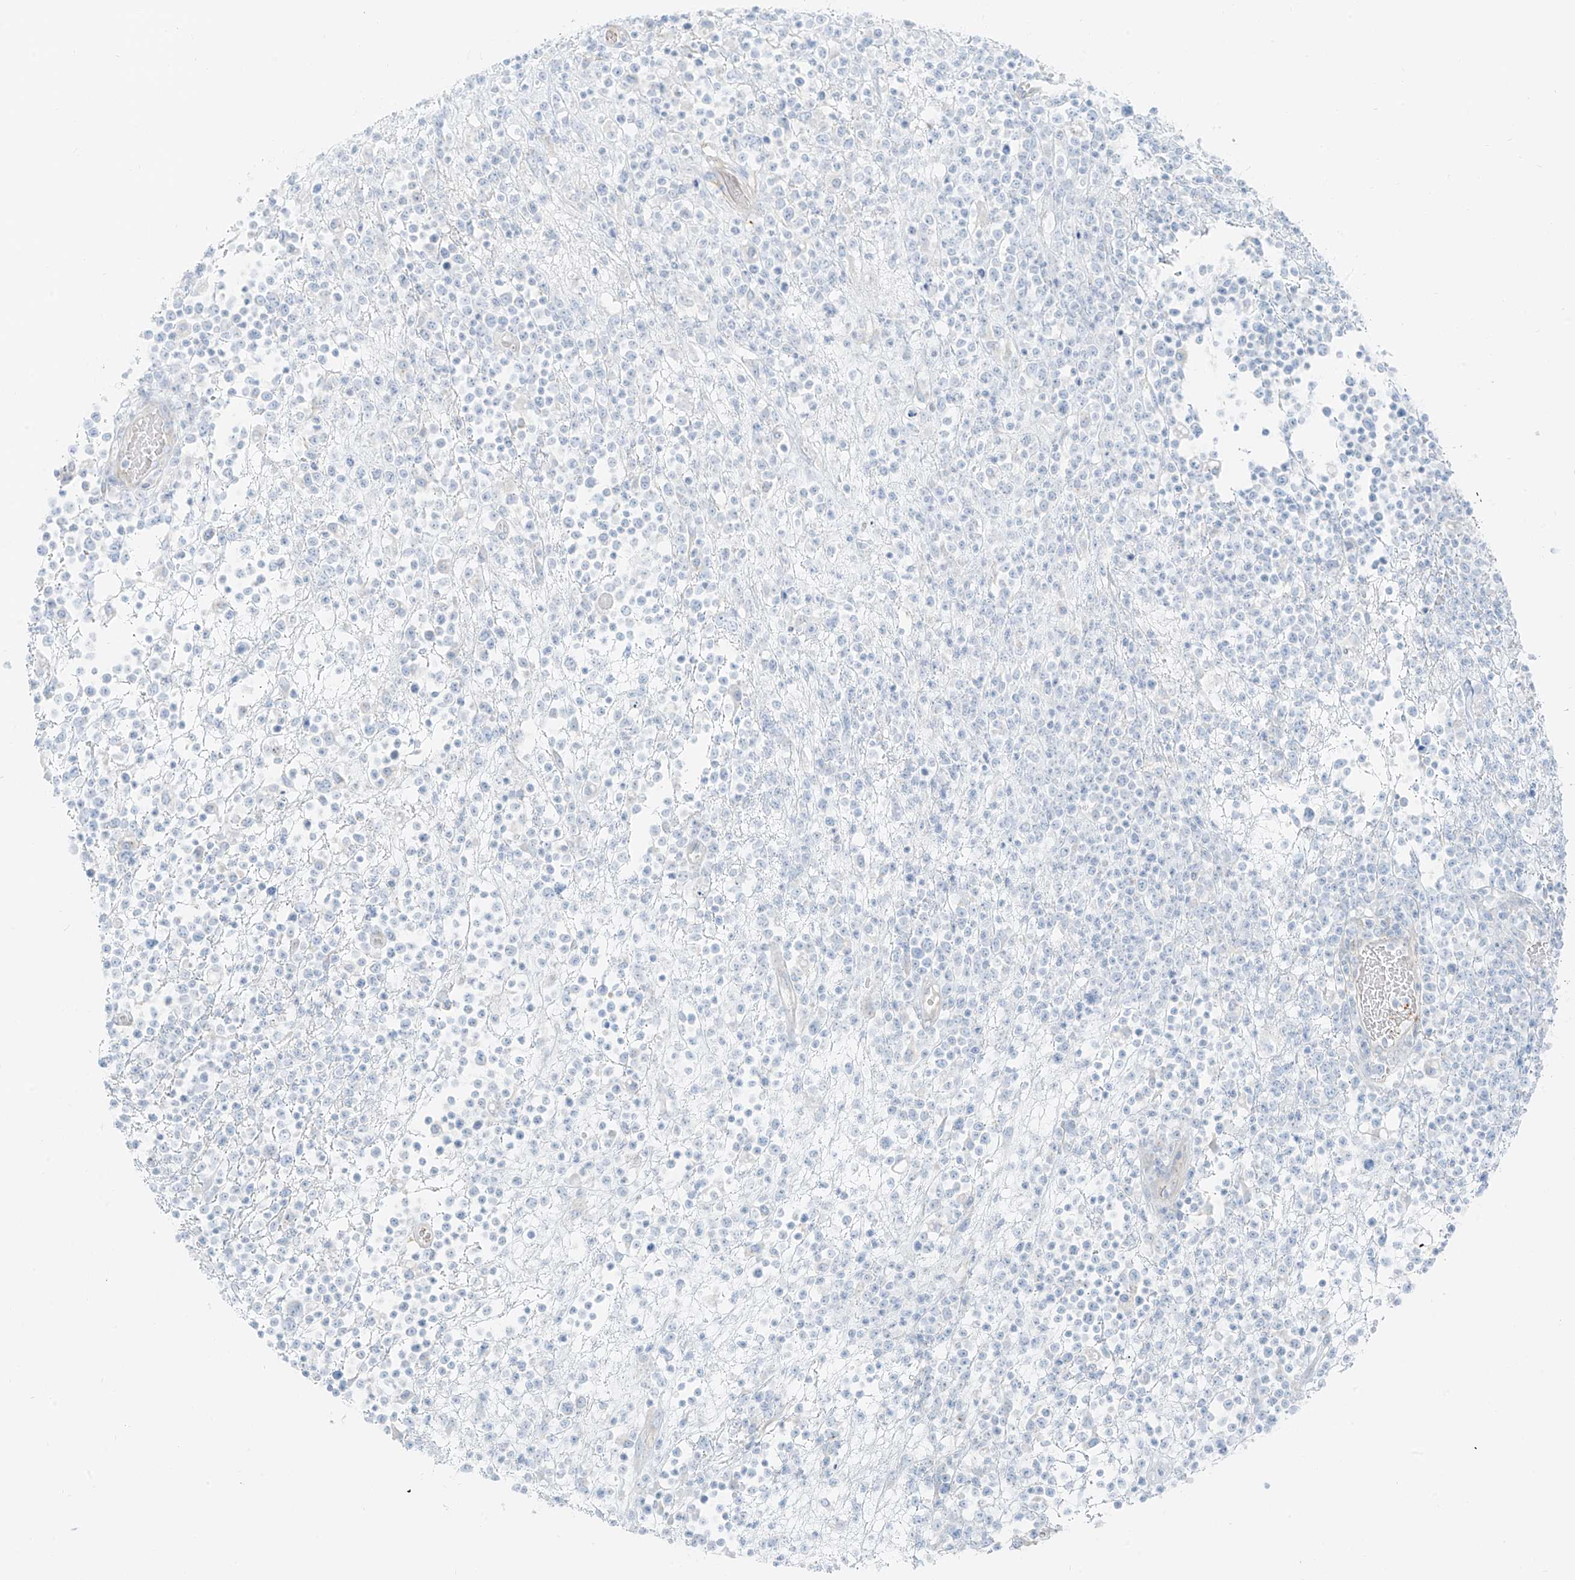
{"staining": {"intensity": "negative", "quantity": "none", "location": "none"}, "tissue": "lymphoma", "cell_type": "Tumor cells", "image_type": "cancer", "snomed": [{"axis": "morphology", "description": "Malignant lymphoma, non-Hodgkin's type, High grade"}, {"axis": "topography", "description": "Colon"}], "caption": "Photomicrograph shows no significant protein positivity in tumor cells of malignant lymphoma, non-Hodgkin's type (high-grade).", "gene": "SMCP", "patient": {"sex": "female", "age": 53}}